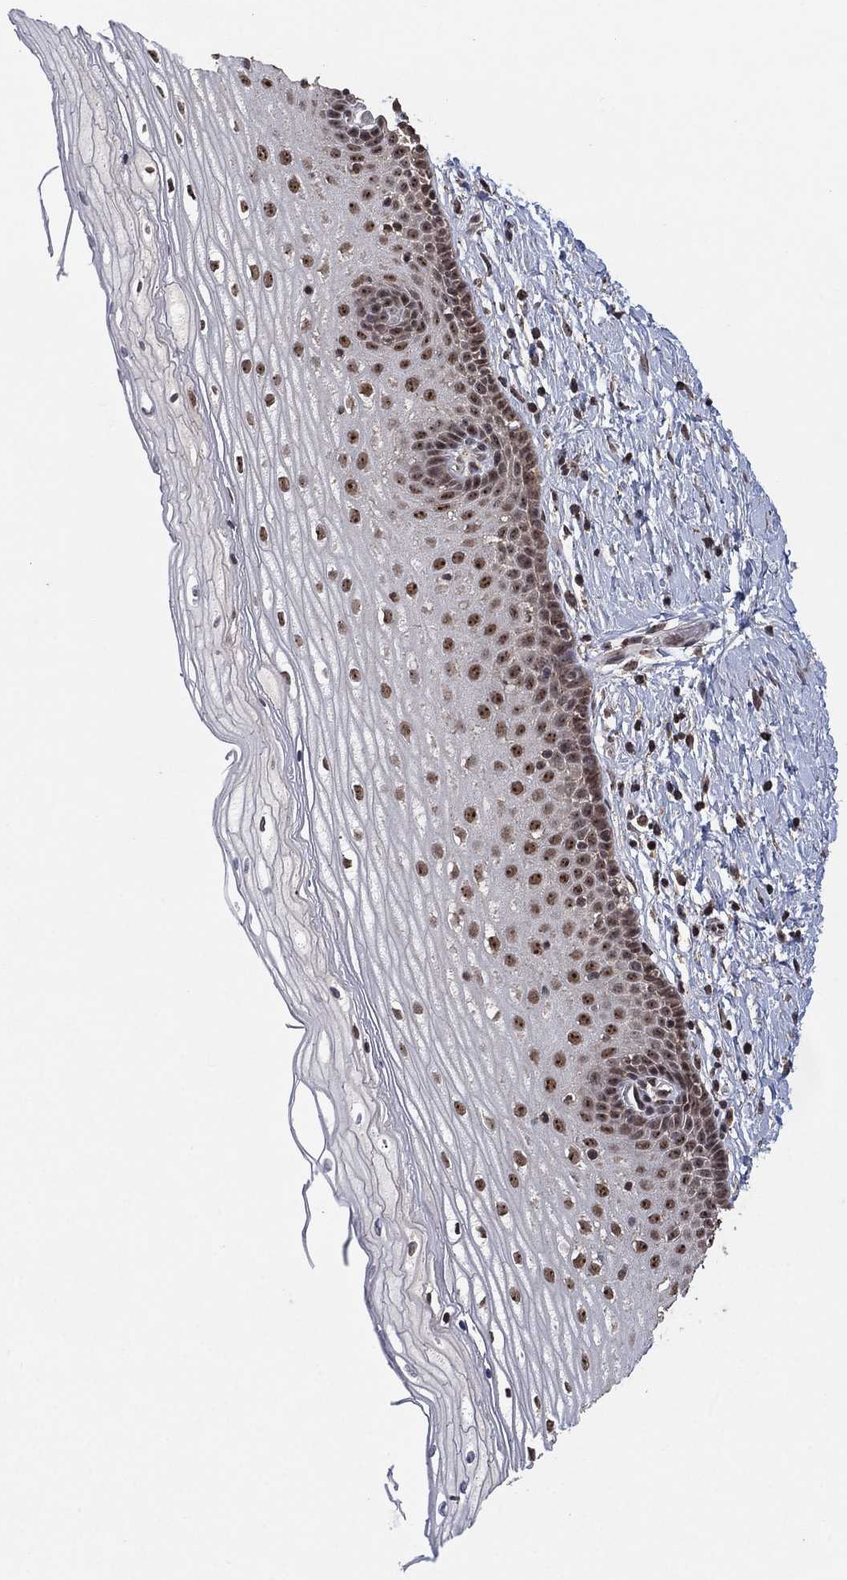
{"staining": {"intensity": "moderate", "quantity": "25%-75%", "location": "nuclear"}, "tissue": "cervix", "cell_type": "Squamous epithelial cells", "image_type": "normal", "snomed": [{"axis": "morphology", "description": "Normal tissue, NOS"}, {"axis": "topography", "description": "Cervix"}], "caption": "This is a photomicrograph of immunohistochemistry staining of normal cervix, which shows moderate expression in the nuclear of squamous epithelial cells.", "gene": "NELFCD", "patient": {"sex": "female", "age": 37}}